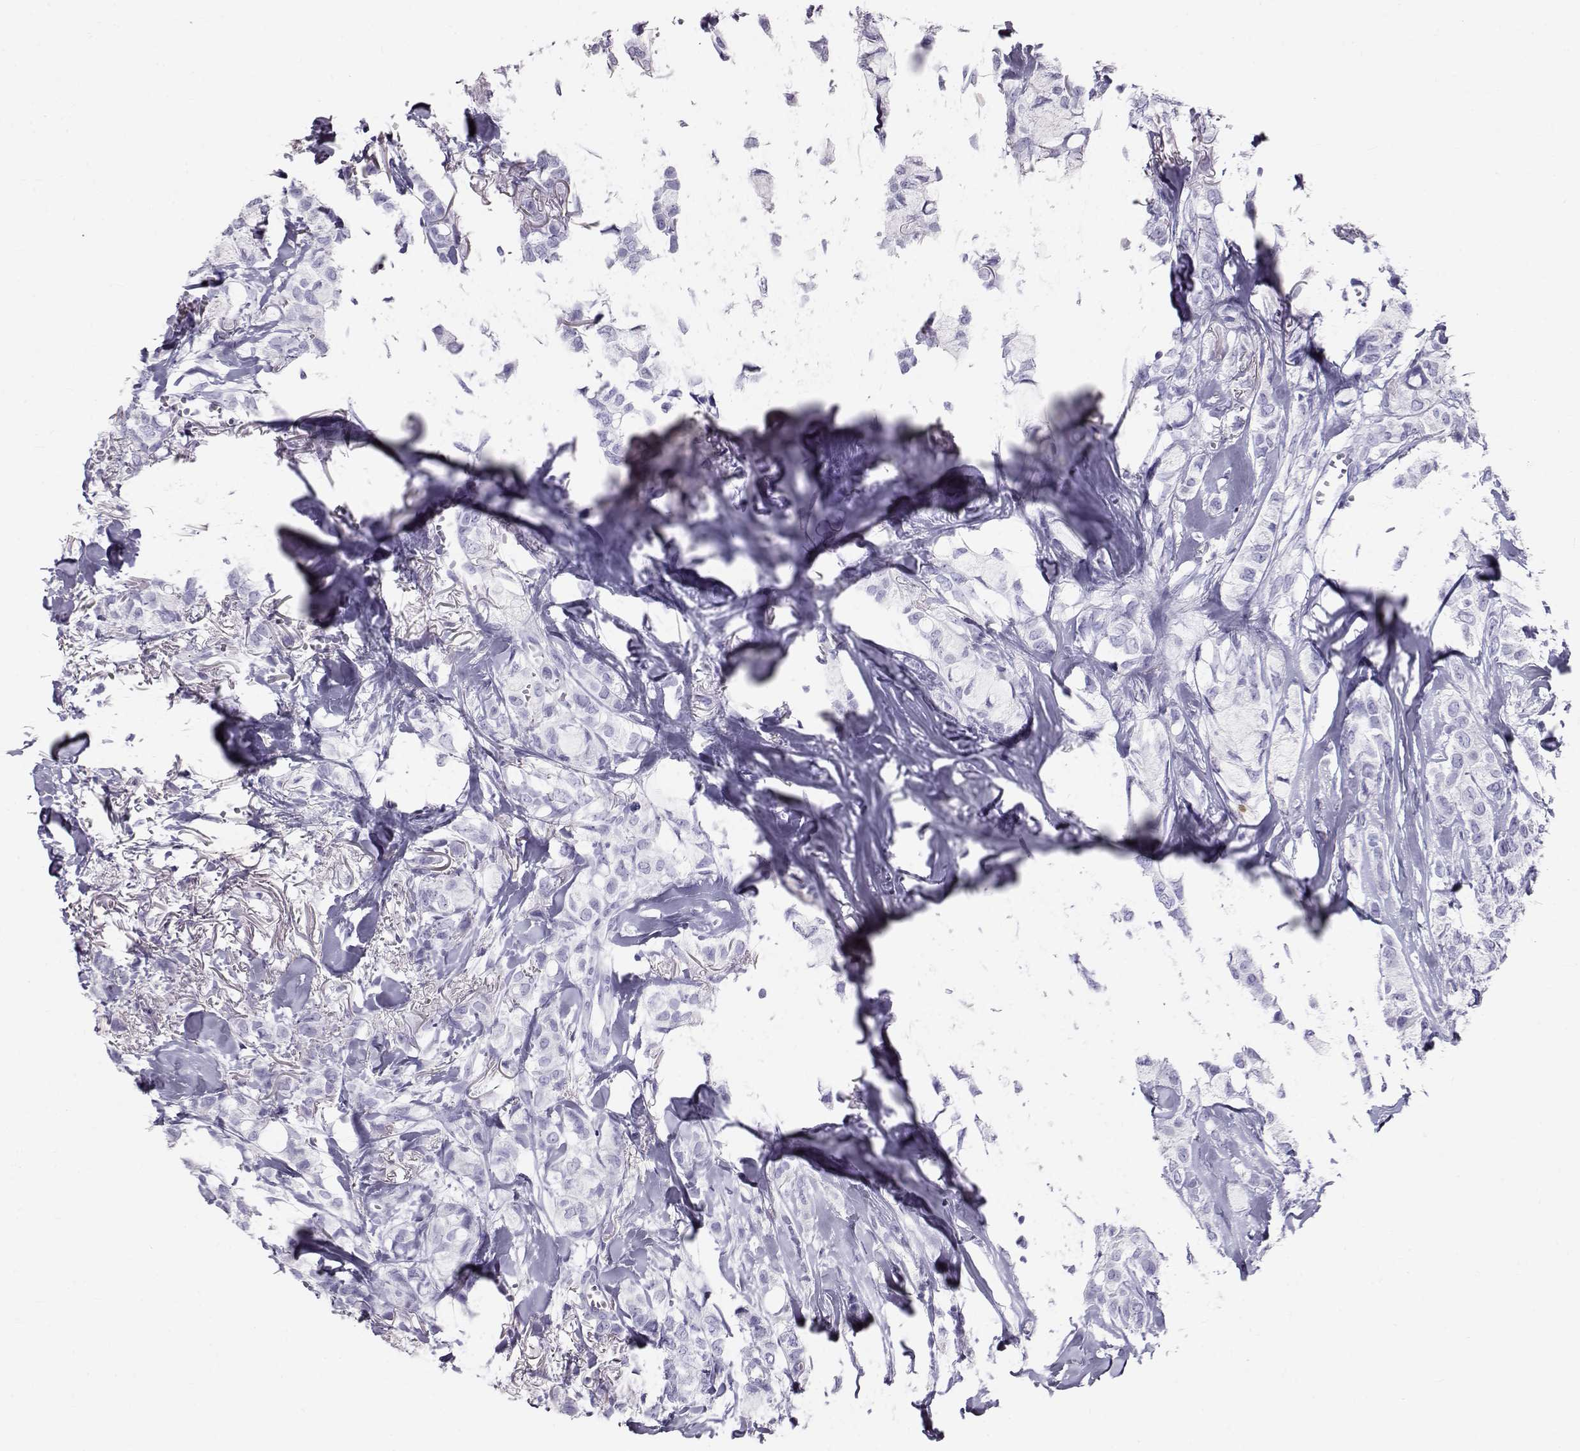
{"staining": {"intensity": "negative", "quantity": "none", "location": "none"}, "tissue": "breast cancer", "cell_type": "Tumor cells", "image_type": "cancer", "snomed": [{"axis": "morphology", "description": "Duct carcinoma"}, {"axis": "topography", "description": "Breast"}], "caption": "An immunohistochemistry (IHC) micrograph of infiltrating ductal carcinoma (breast) is shown. There is no staining in tumor cells of infiltrating ductal carcinoma (breast). (Stains: DAB (3,3'-diaminobenzidine) IHC with hematoxylin counter stain, Microscopy: brightfield microscopy at high magnification).", "gene": "RD3", "patient": {"sex": "female", "age": 85}}